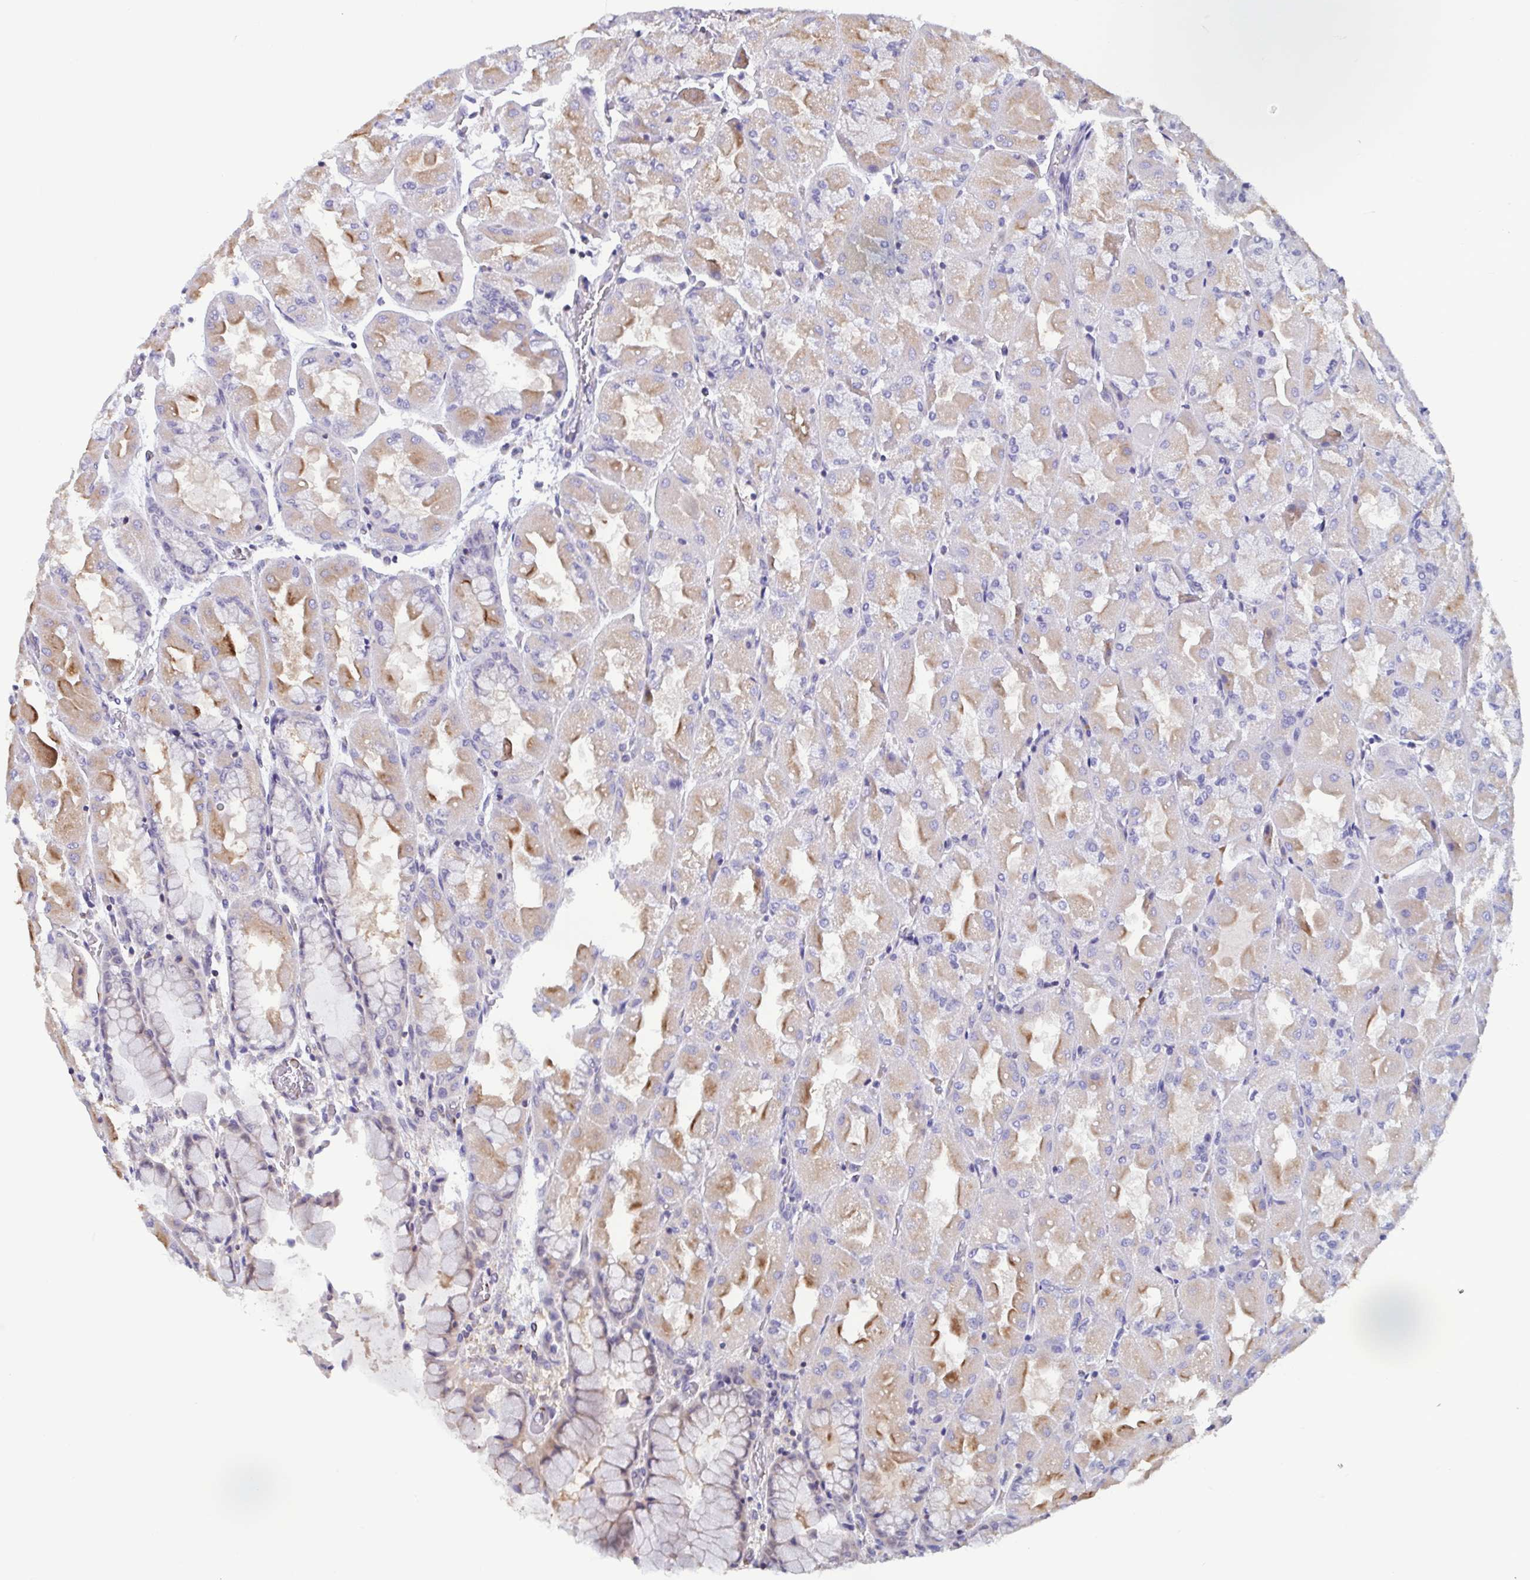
{"staining": {"intensity": "moderate", "quantity": "<25%", "location": "cytoplasmic/membranous"}, "tissue": "stomach", "cell_type": "Glandular cells", "image_type": "normal", "snomed": [{"axis": "morphology", "description": "Normal tissue, NOS"}, {"axis": "topography", "description": "Stomach"}], "caption": "Immunohistochemical staining of benign stomach shows moderate cytoplasmic/membranous protein expression in about <25% of glandular cells.", "gene": "LRRC38", "patient": {"sex": "female", "age": 61}}